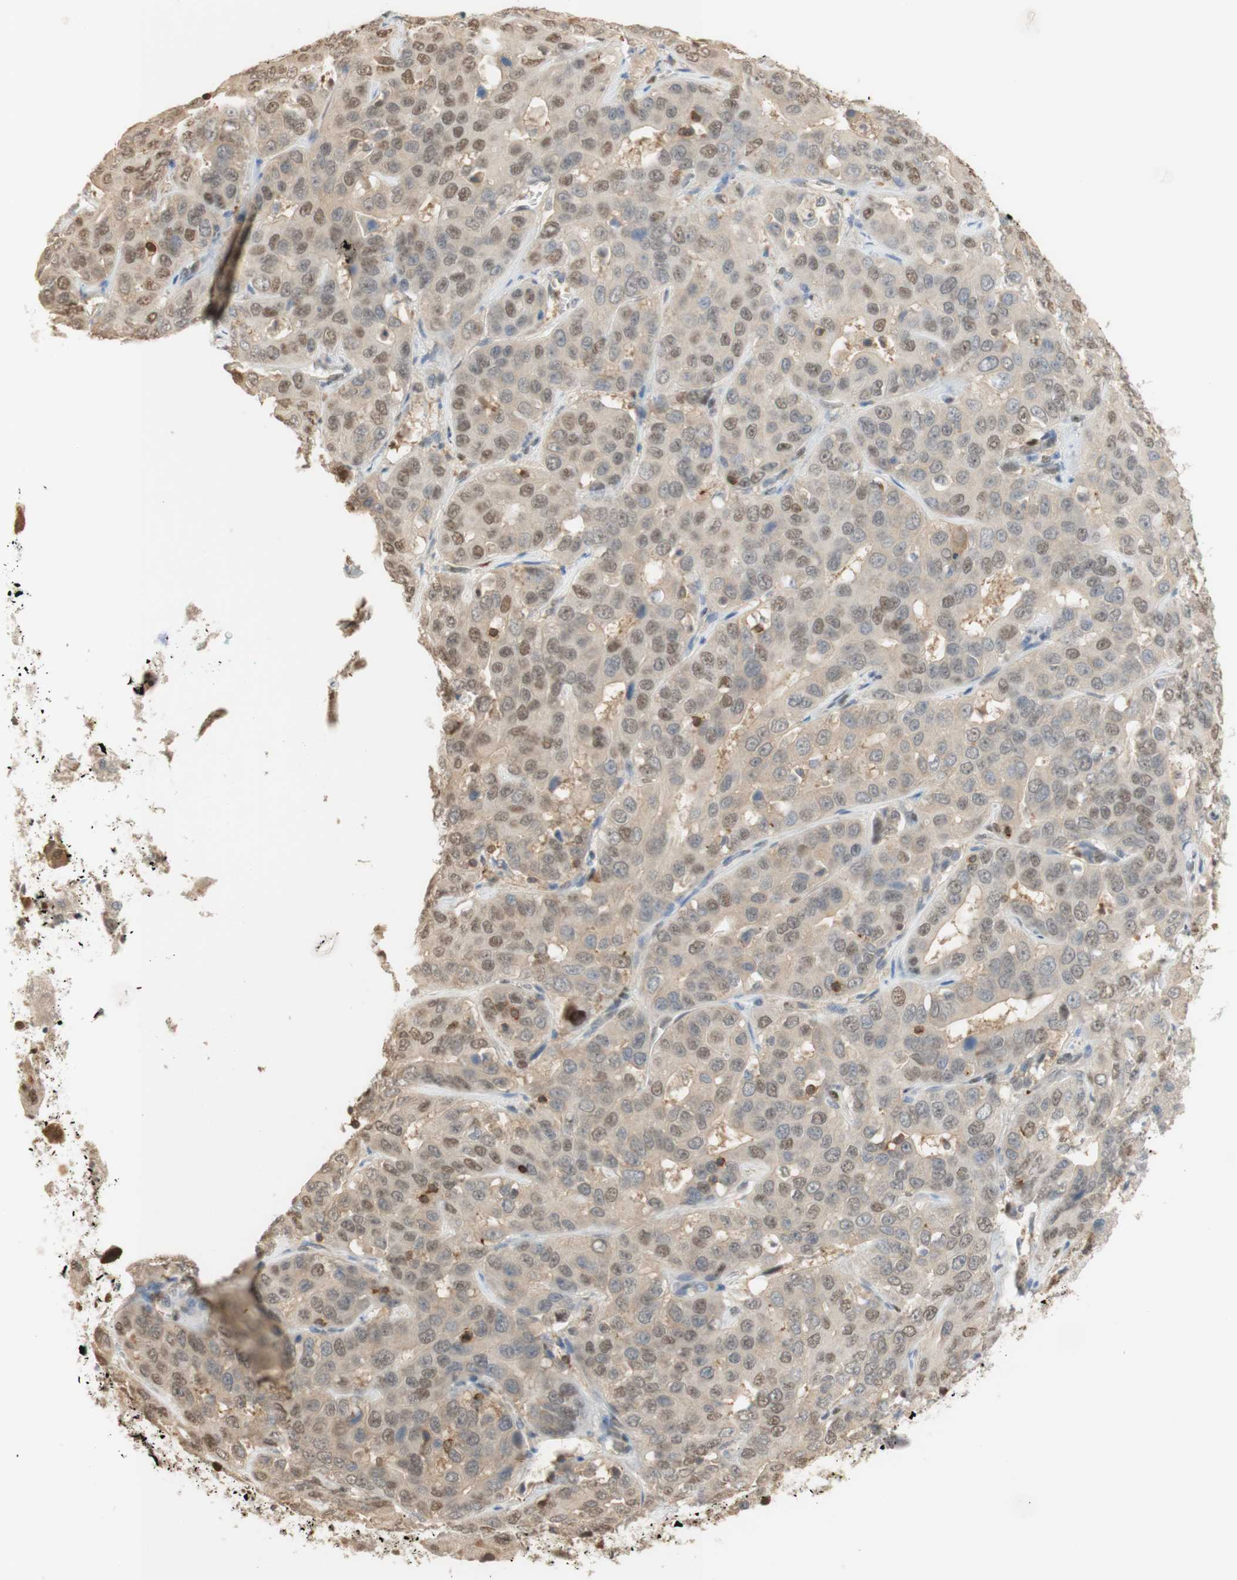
{"staining": {"intensity": "weak", "quantity": ">75%", "location": "cytoplasmic/membranous,nuclear"}, "tissue": "liver cancer", "cell_type": "Tumor cells", "image_type": "cancer", "snomed": [{"axis": "morphology", "description": "Cholangiocarcinoma"}, {"axis": "topography", "description": "Liver"}], "caption": "Cholangiocarcinoma (liver) stained with DAB (3,3'-diaminobenzidine) immunohistochemistry reveals low levels of weak cytoplasmic/membranous and nuclear positivity in approximately >75% of tumor cells.", "gene": "NAP1L4", "patient": {"sex": "female", "age": 52}}